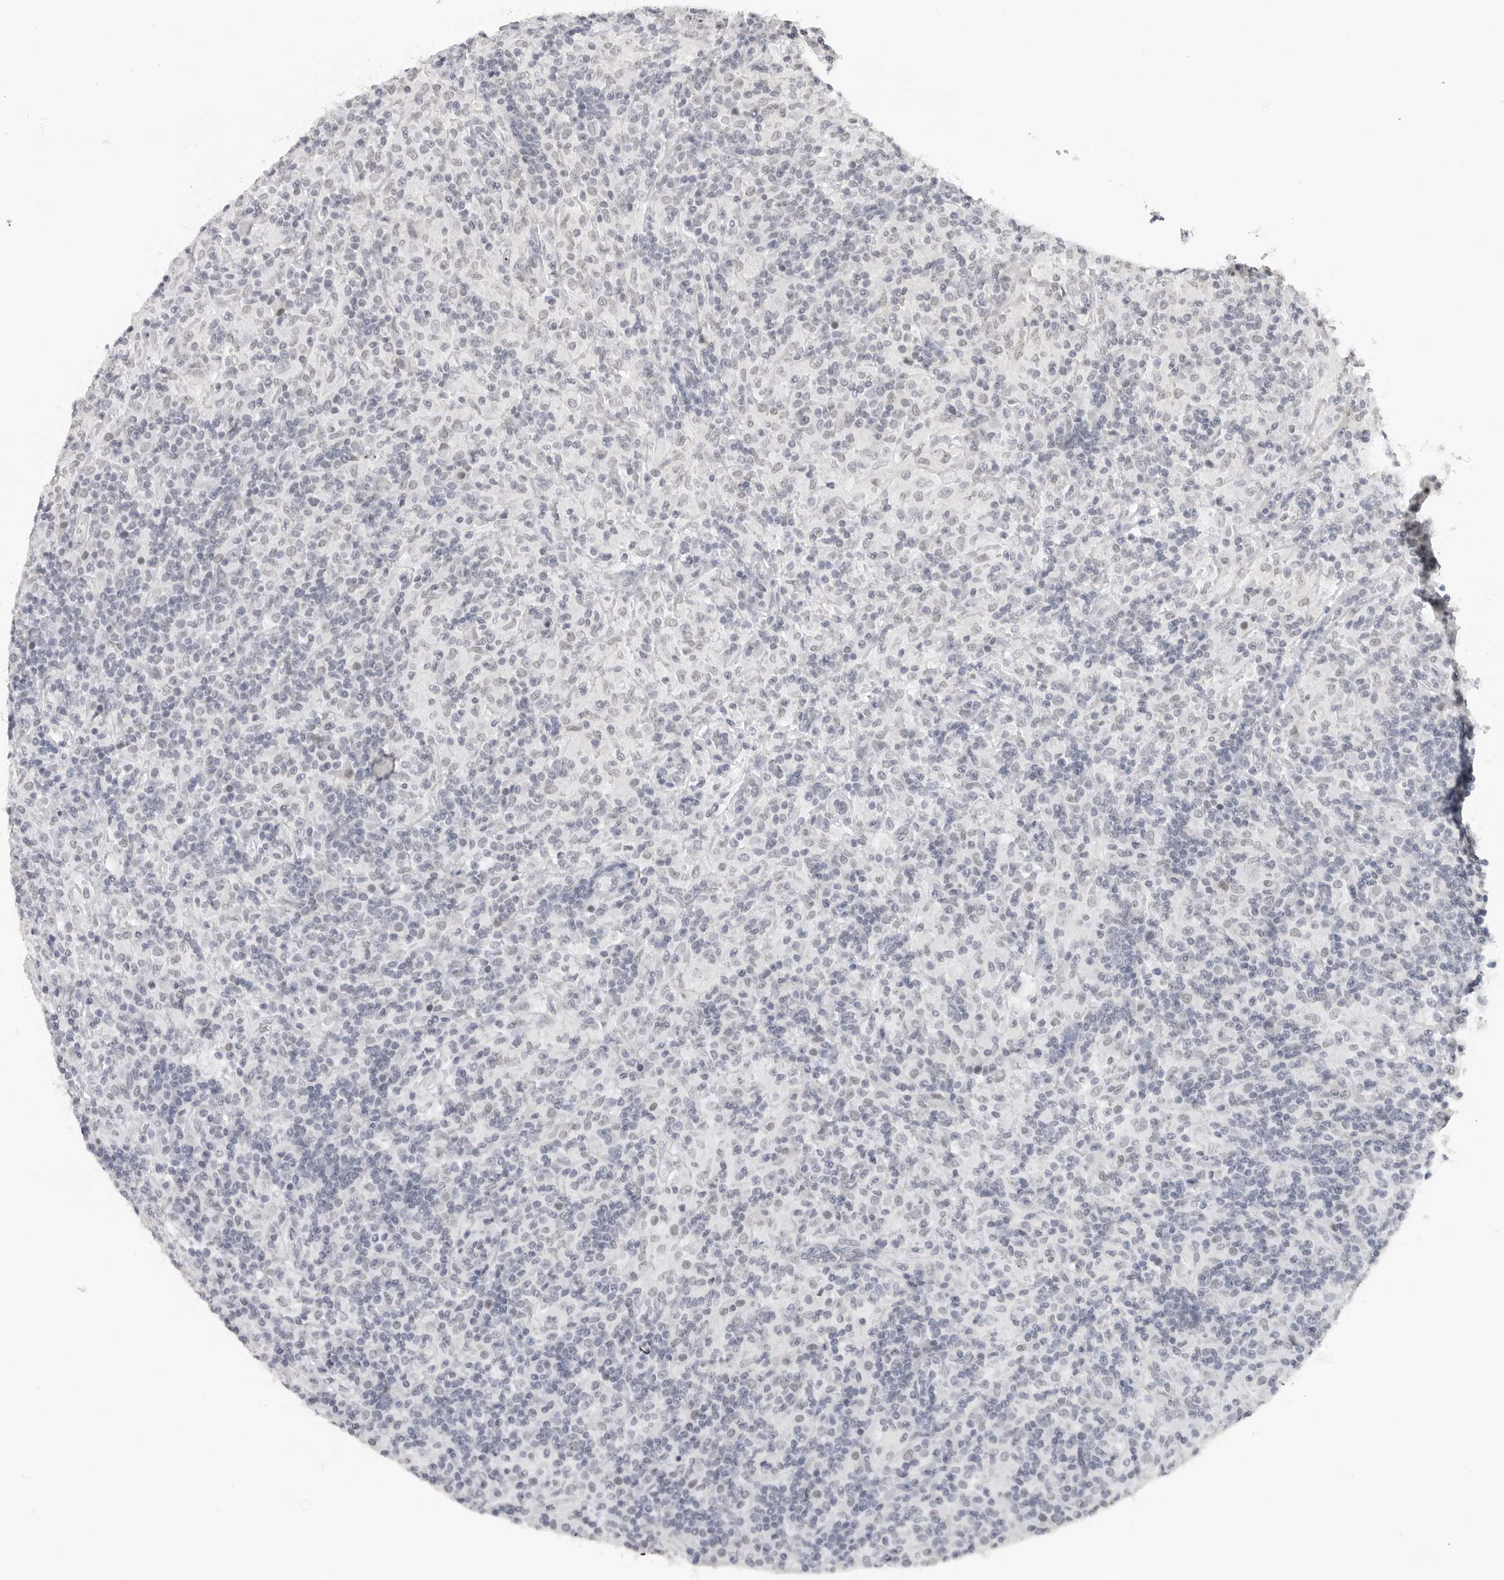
{"staining": {"intensity": "negative", "quantity": "none", "location": "none"}, "tissue": "lymphoma", "cell_type": "Tumor cells", "image_type": "cancer", "snomed": [{"axis": "morphology", "description": "Hodgkin's disease, NOS"}, {"axis": "topography", "description": "Lymph node"}], "caption": "Immunohistochemistry photomicrograph of Hodgkin's disease stained for a protein (brown), which demonstrates no positivity in tumor cells.", "gene": "FLG2", "patient": {"sex": "male", "age": 70}}